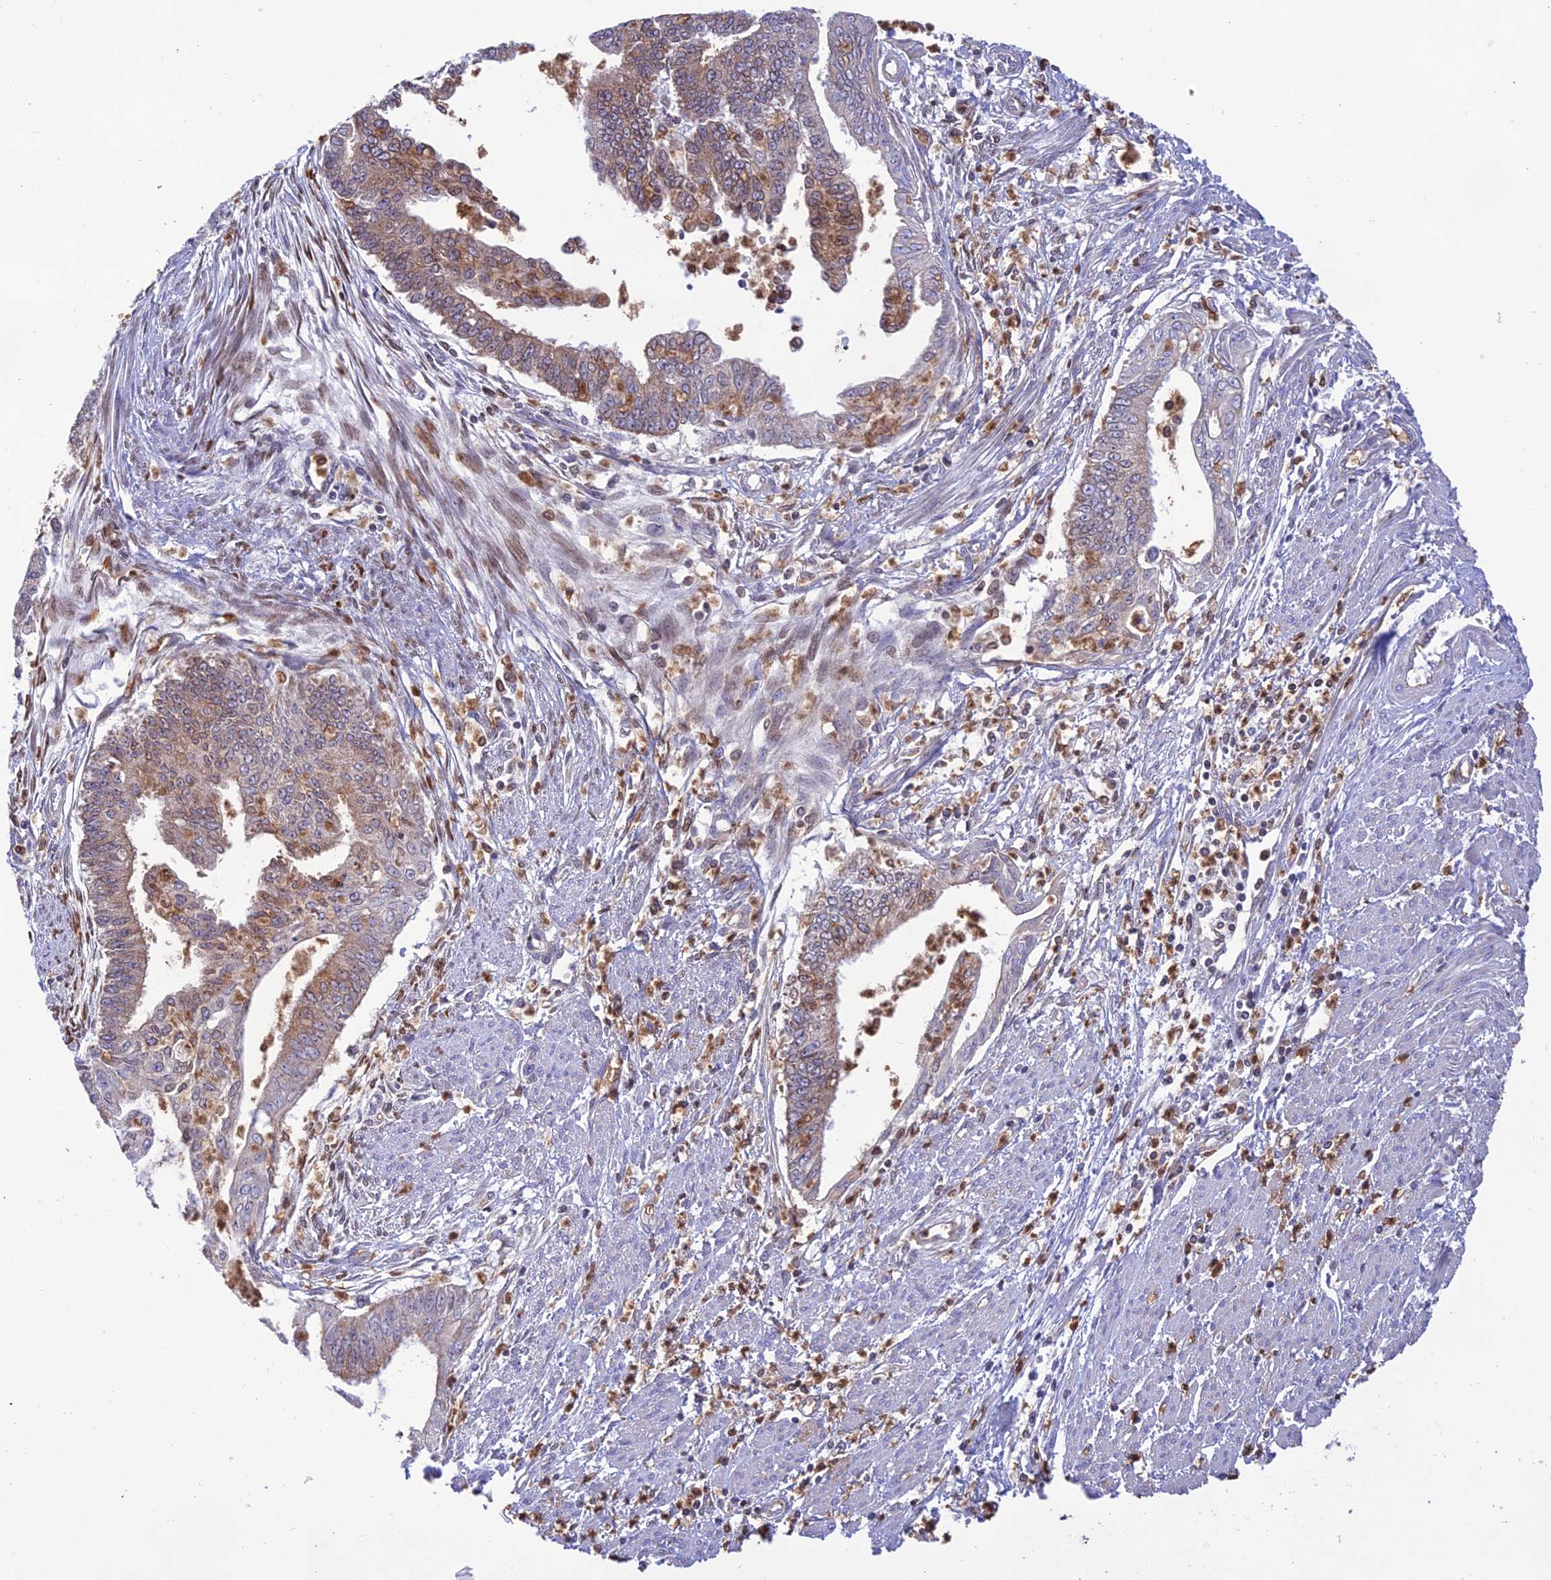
{"staining": {"intensity": "moderate", "quantity": ">75%", "location": "cytoplasmic/membranous,nuclear"}, "tissue": "endometrial cancer", "cell_type": "Tumor cells", "image_type": "cancer", "snomed": [{"axis": "morphology", "description": "Adenocarcinoma, NOS"}, {"axis": "topography", "description": "Endometrium"}], "caption": "DAB immunohistochemical staining of adenocarcinoma (endometrial) exhibits moderate cytoplasmic/membranous and nuclear protein expression in about >75% of tumor cells.", "gene": "PKHD1L1", "patient": {"sex": "female", "age": 73}}